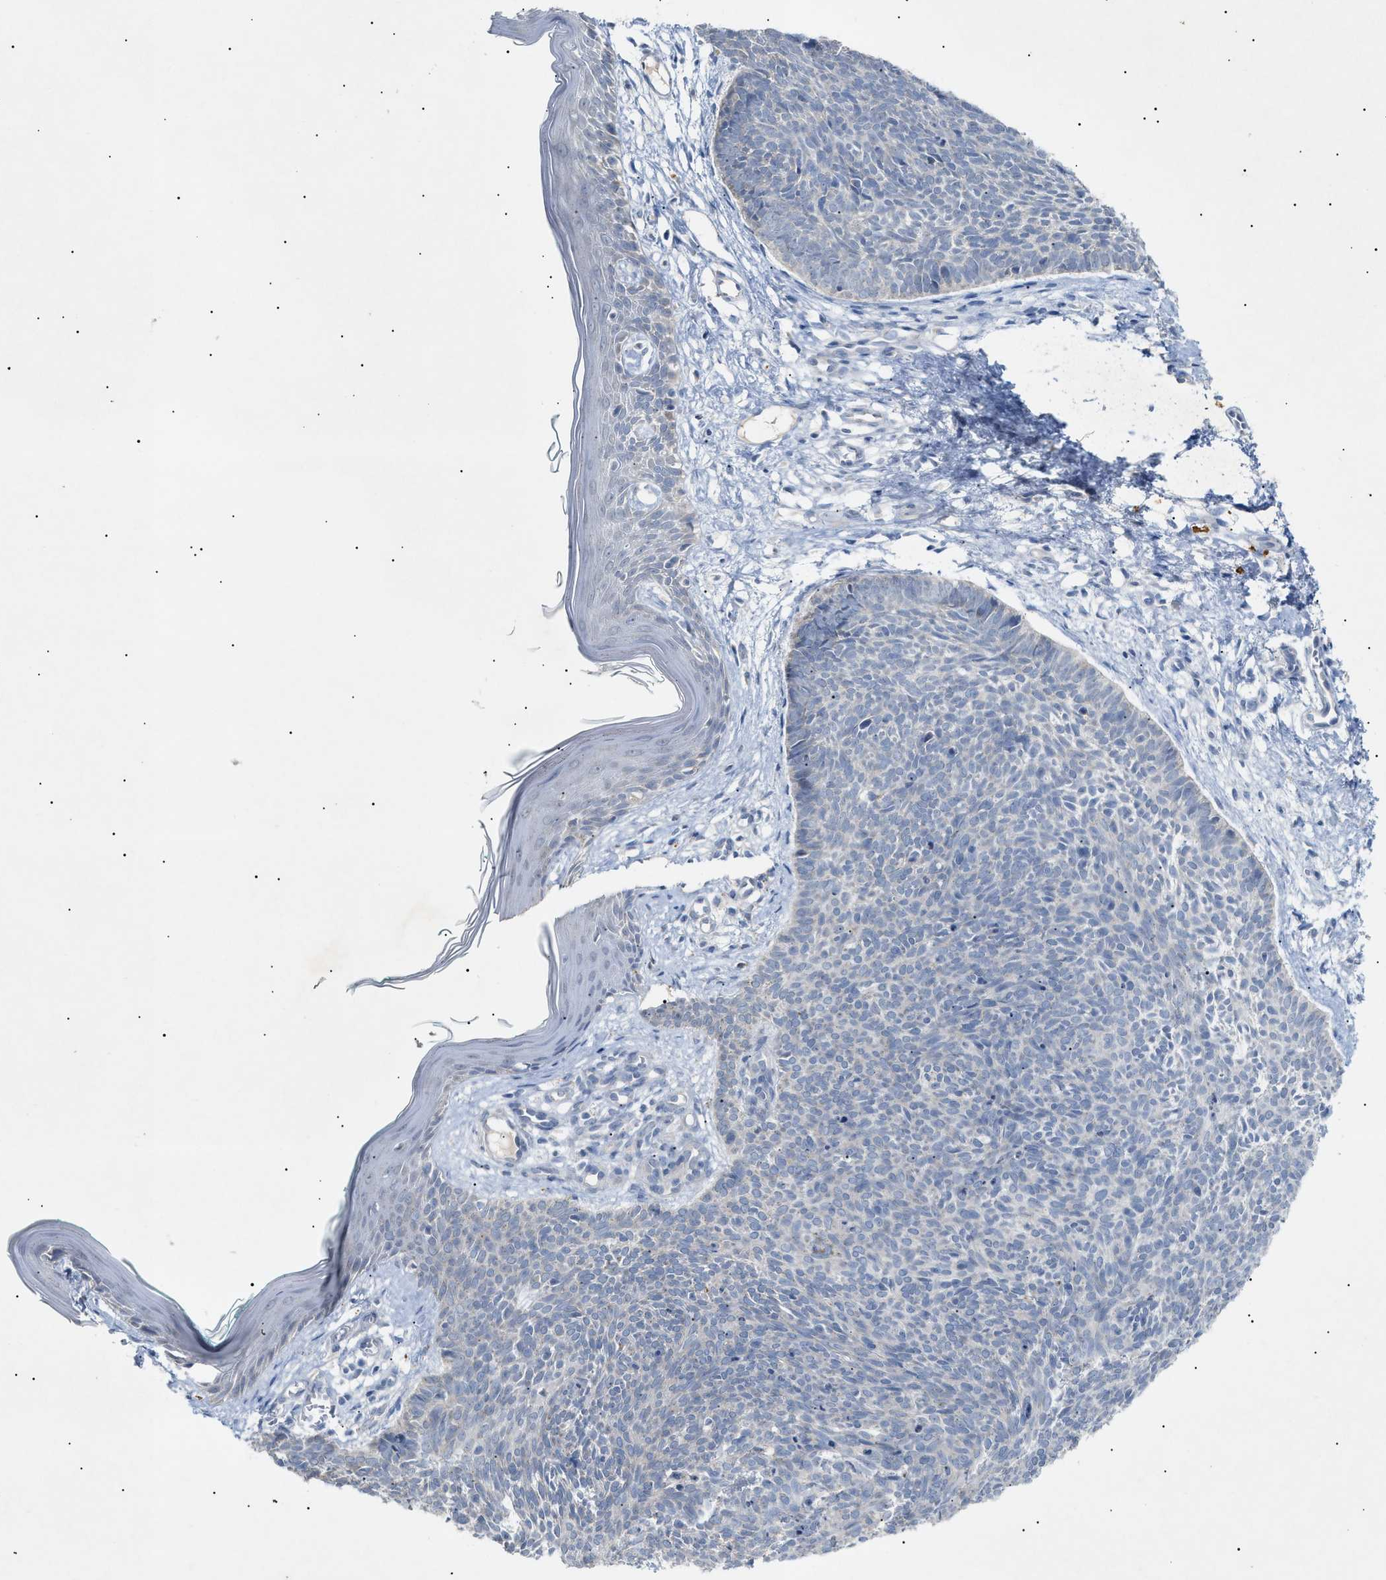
{"staining": {"intensity": "negative", "quantity": "none", "location": "none"}, "tissue": "skin cancer", "cell_type": "Tumor cells", "image_type": "cancer", "snomed": [{"axis": "morphology", "description": "Basal cell carcinoma"}, {"axis": "topography", "description": "Skin"}], "caption": "An IHC histopathology image of skin cancer is shown. There is no staining in tumor cells of skin cancer.", "gene": "SLC25A31", "patient": {"sex": "male", "age": 60}}